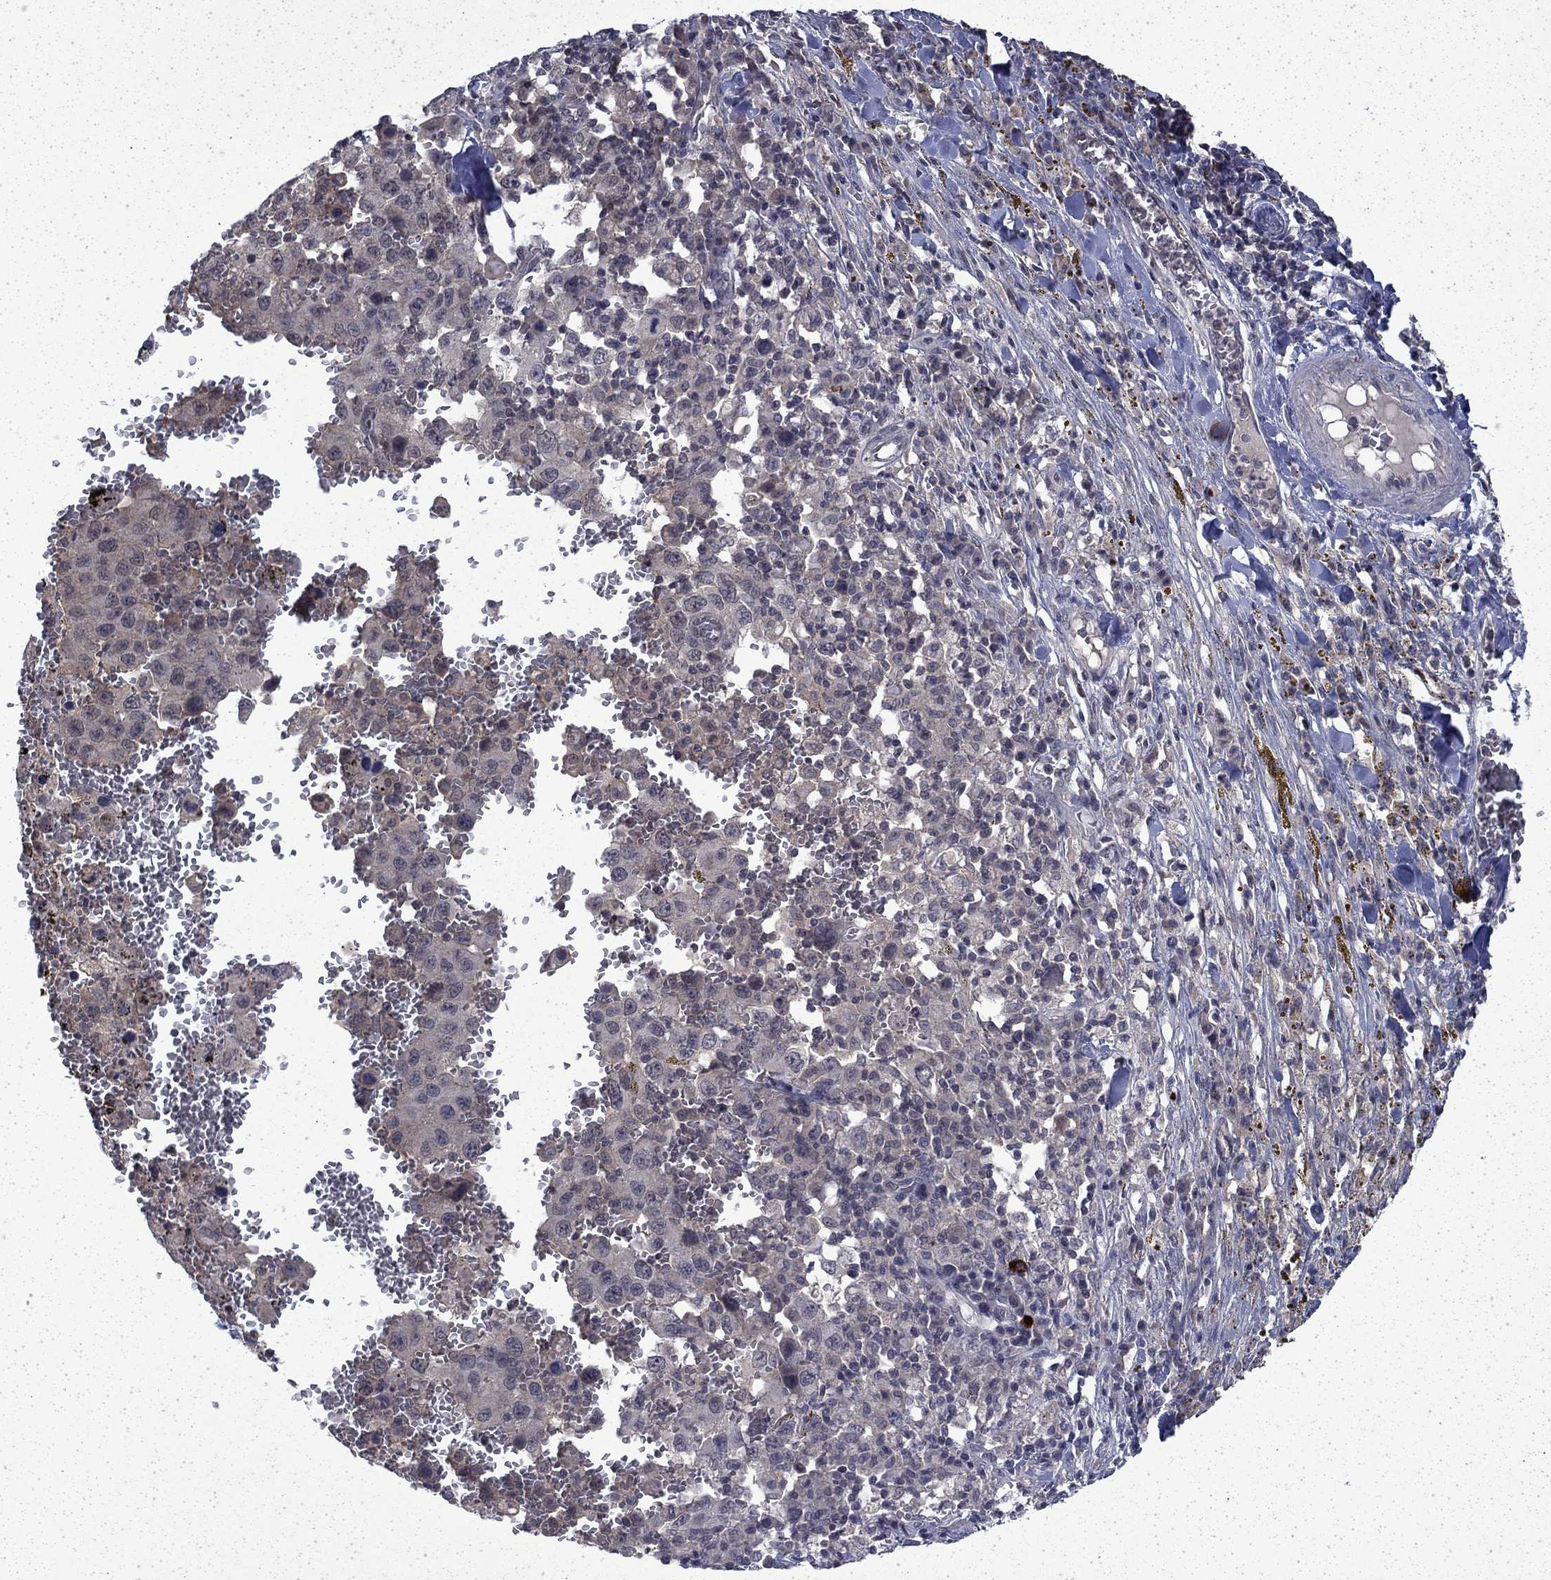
{"staining": {"intensity": "negative", "quantity": "none", "location": "none"}, "tissue": "melanoma", "cell_type": "Tumor cells", "image_type": "cancer", "snomed": [{"axis": "morphology", "description": "Malignant melanoma, NOS"}, {"axis": "topography", "description": "Skin"}], "caption": "Protein analysis of melanoma exhibits no significant staining in tumor cells.", "gene": "CHAT", "patient": {"sex": "female", "age": 91}}